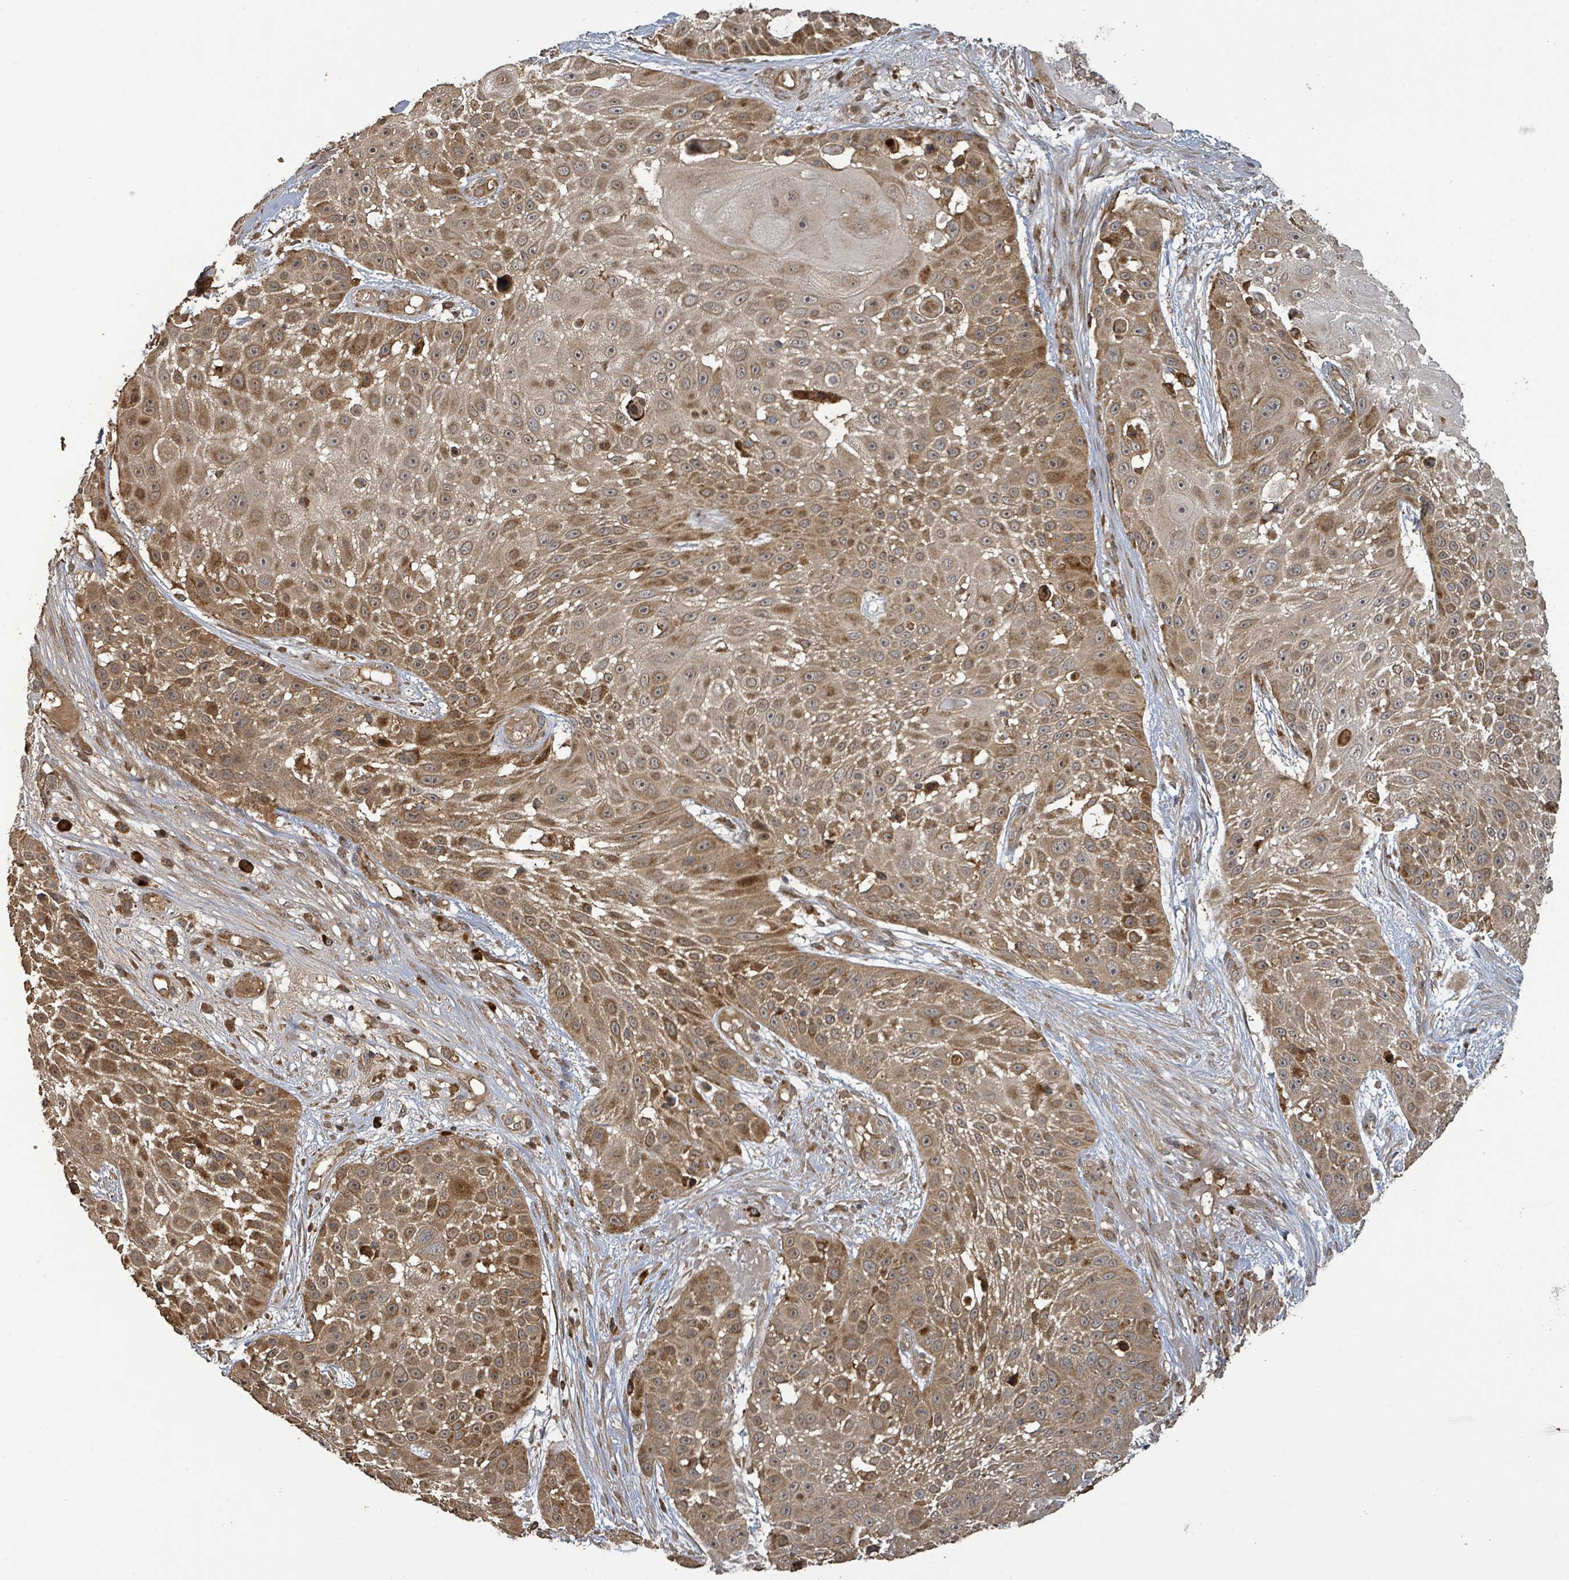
{"staining": {"intensity": "moderate", "quantity": ">75%", "location": "cytoplasmic/membranous"}, "tissue": "skin cancer", "cell_type": "Tumor cells", "image_type": "cancer", "snomed": [{"axis": "morphology", "description": "Squamous cell carcinoma, NOS"}, {"axis": "topography", "description": "Skin"}], "caption": "Human skin squamous cell carcinoma stained with a protein marker reveals moderate staining in tumor cells.", "gene": "STARD4", "patient": {"sex": "female", "age": 86}}